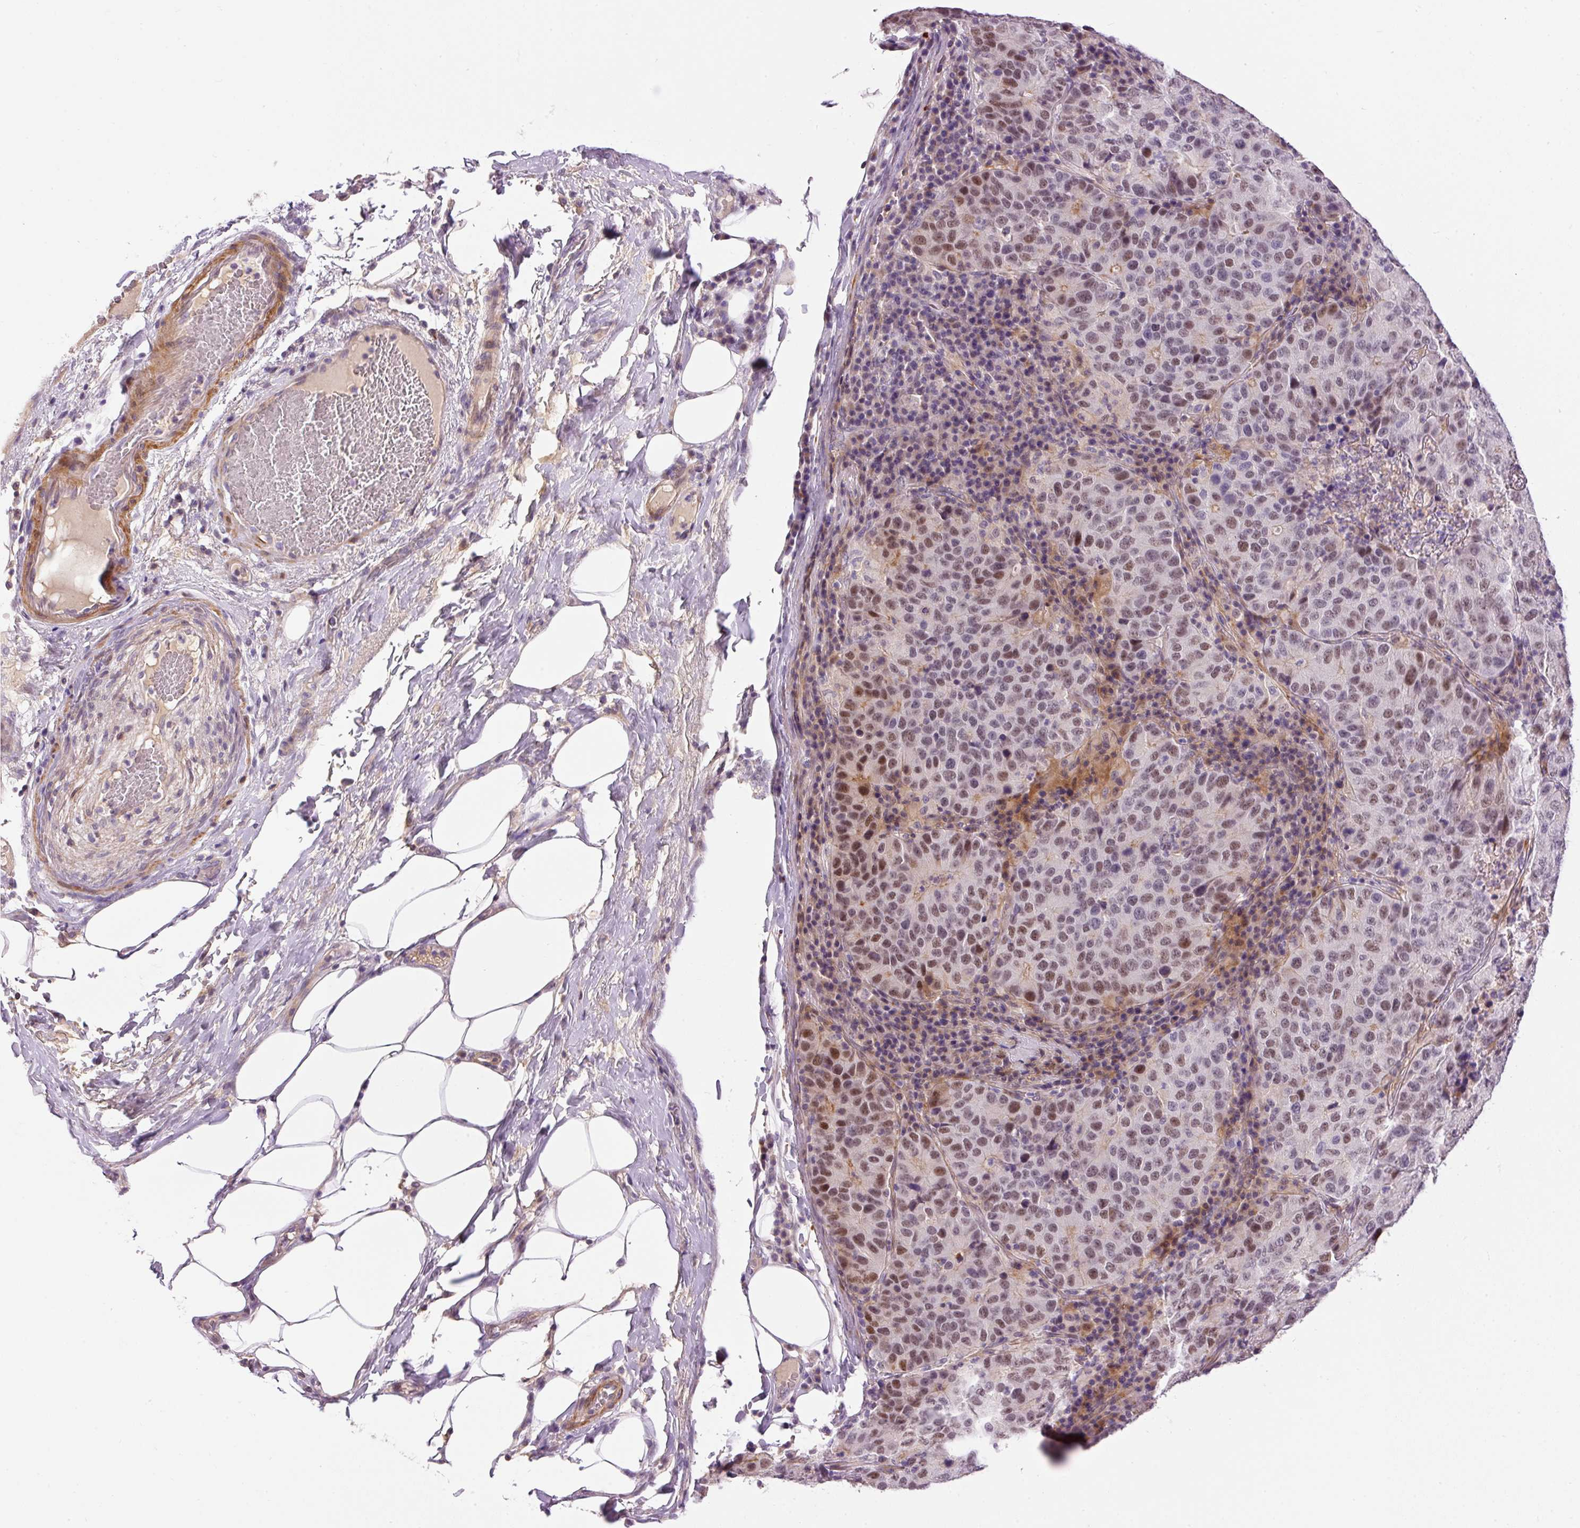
{"staining": {"intensity": "moderate", "quantity": "25%-75%", "location": "nuclear"}, "tissue": "stomach cancer", "cell_type": "Tumor cells", "image_type": "cancer", "snomed": [{"axis": "morphology", "description": "Adenocarcinoma, NOS"}, {"axis": "topography", "description": "Stomach"}], "caption": "The immunohistochemical stain highlights moderate nuclear expression in tumor cells of stomach cancer tissue.", "gene": "HNF1A", "patient": {"sex": "male", "age": 71}}